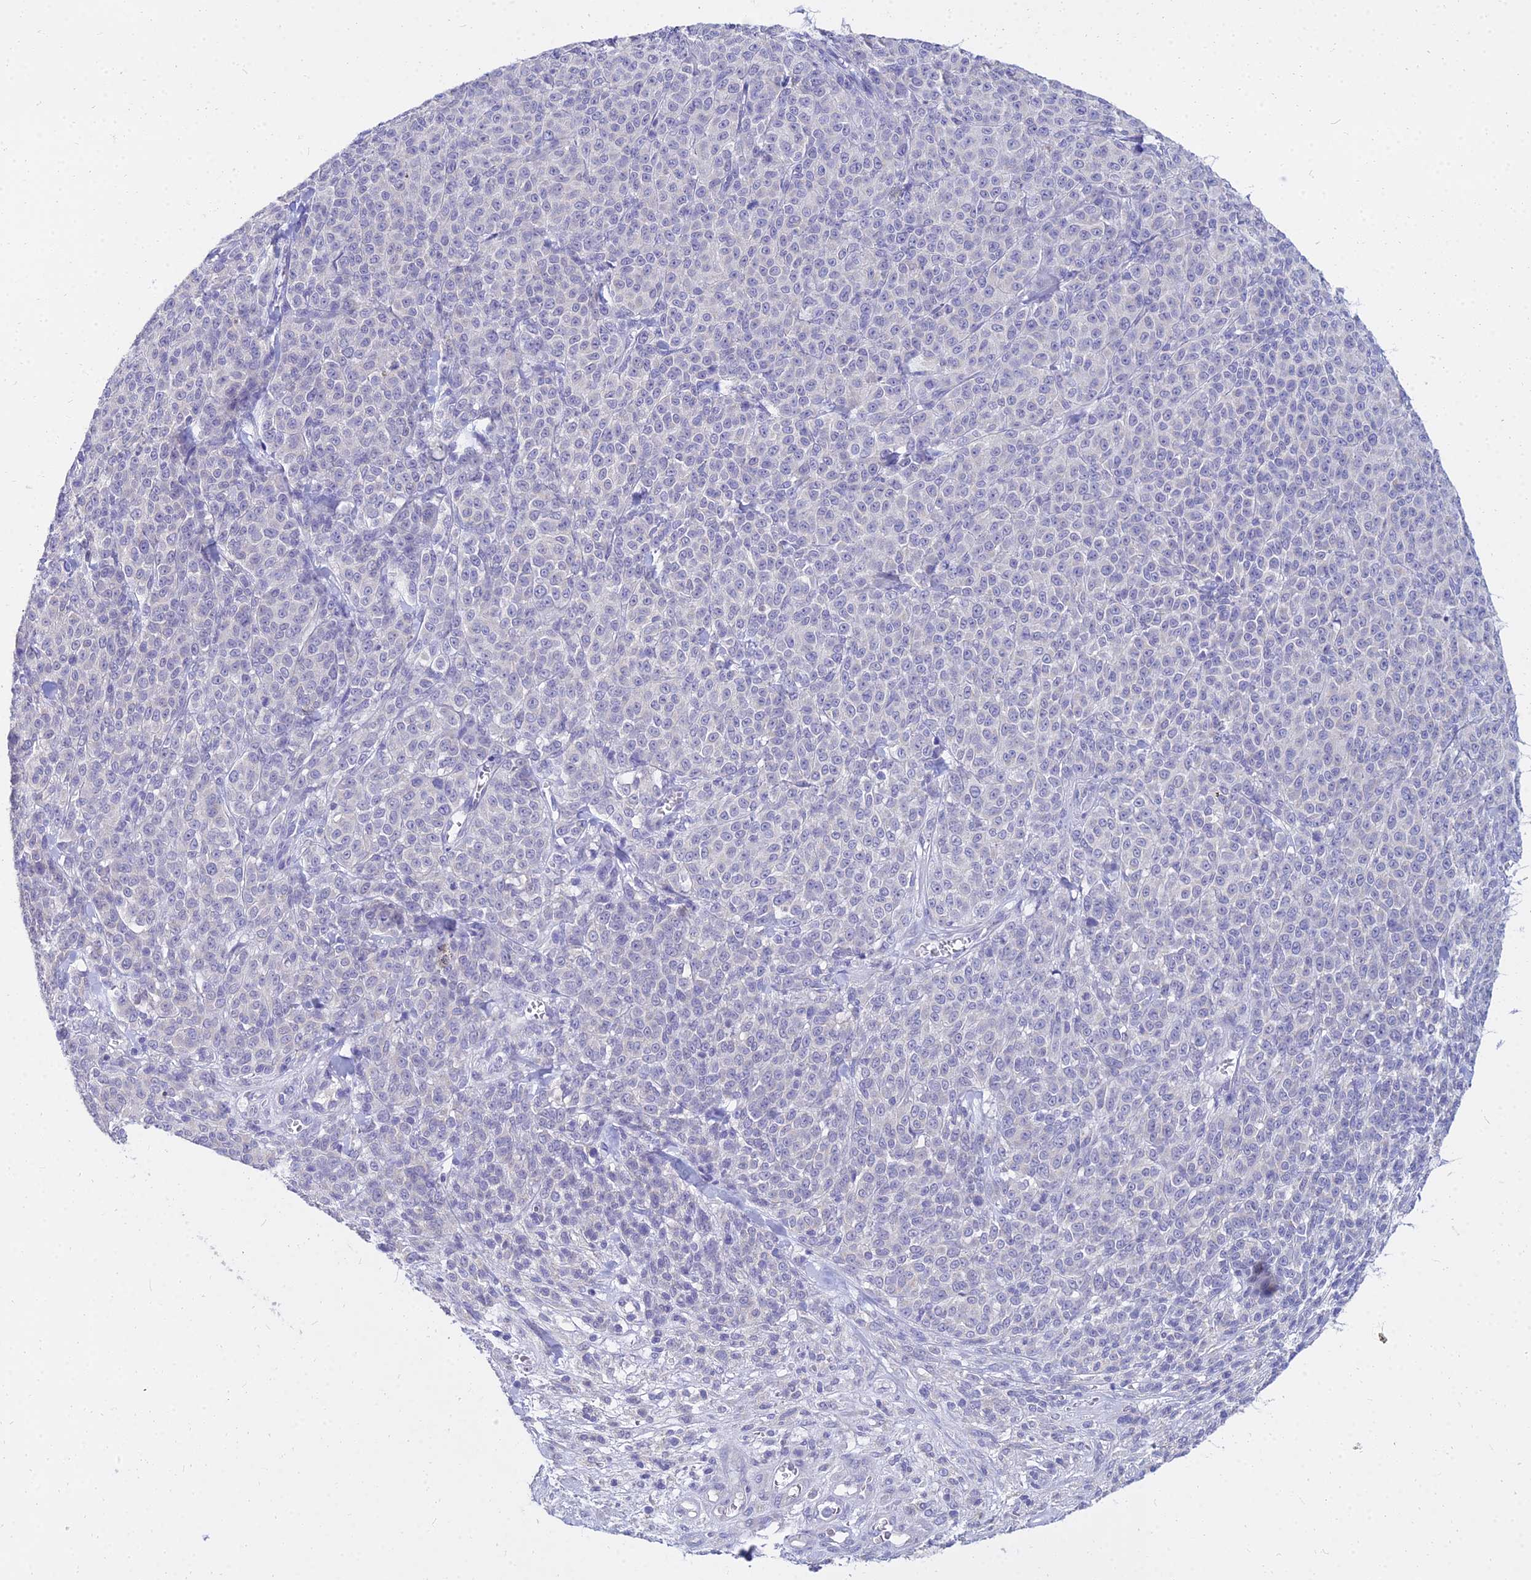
{"staining": {"intensity": "negative", "quantity": "none", "location": "none"}, "tissue": "melanoma", "cell_type": "Tumor cells", "image_type": "cancer", "snomed": [{"axis": "morphology", "description": "Normal tissue, NOS"}, {"axis": "morphology", "description": "Malignant melanoma, NOS"}, {"axis": "topography", "description": "Skin"}], "caption": "Immunohistochemistry (IHC) of human melanoma shows no staining in tumor cells.", "gene": "NPY", "patient": {"sex": "female", "age": 34}}